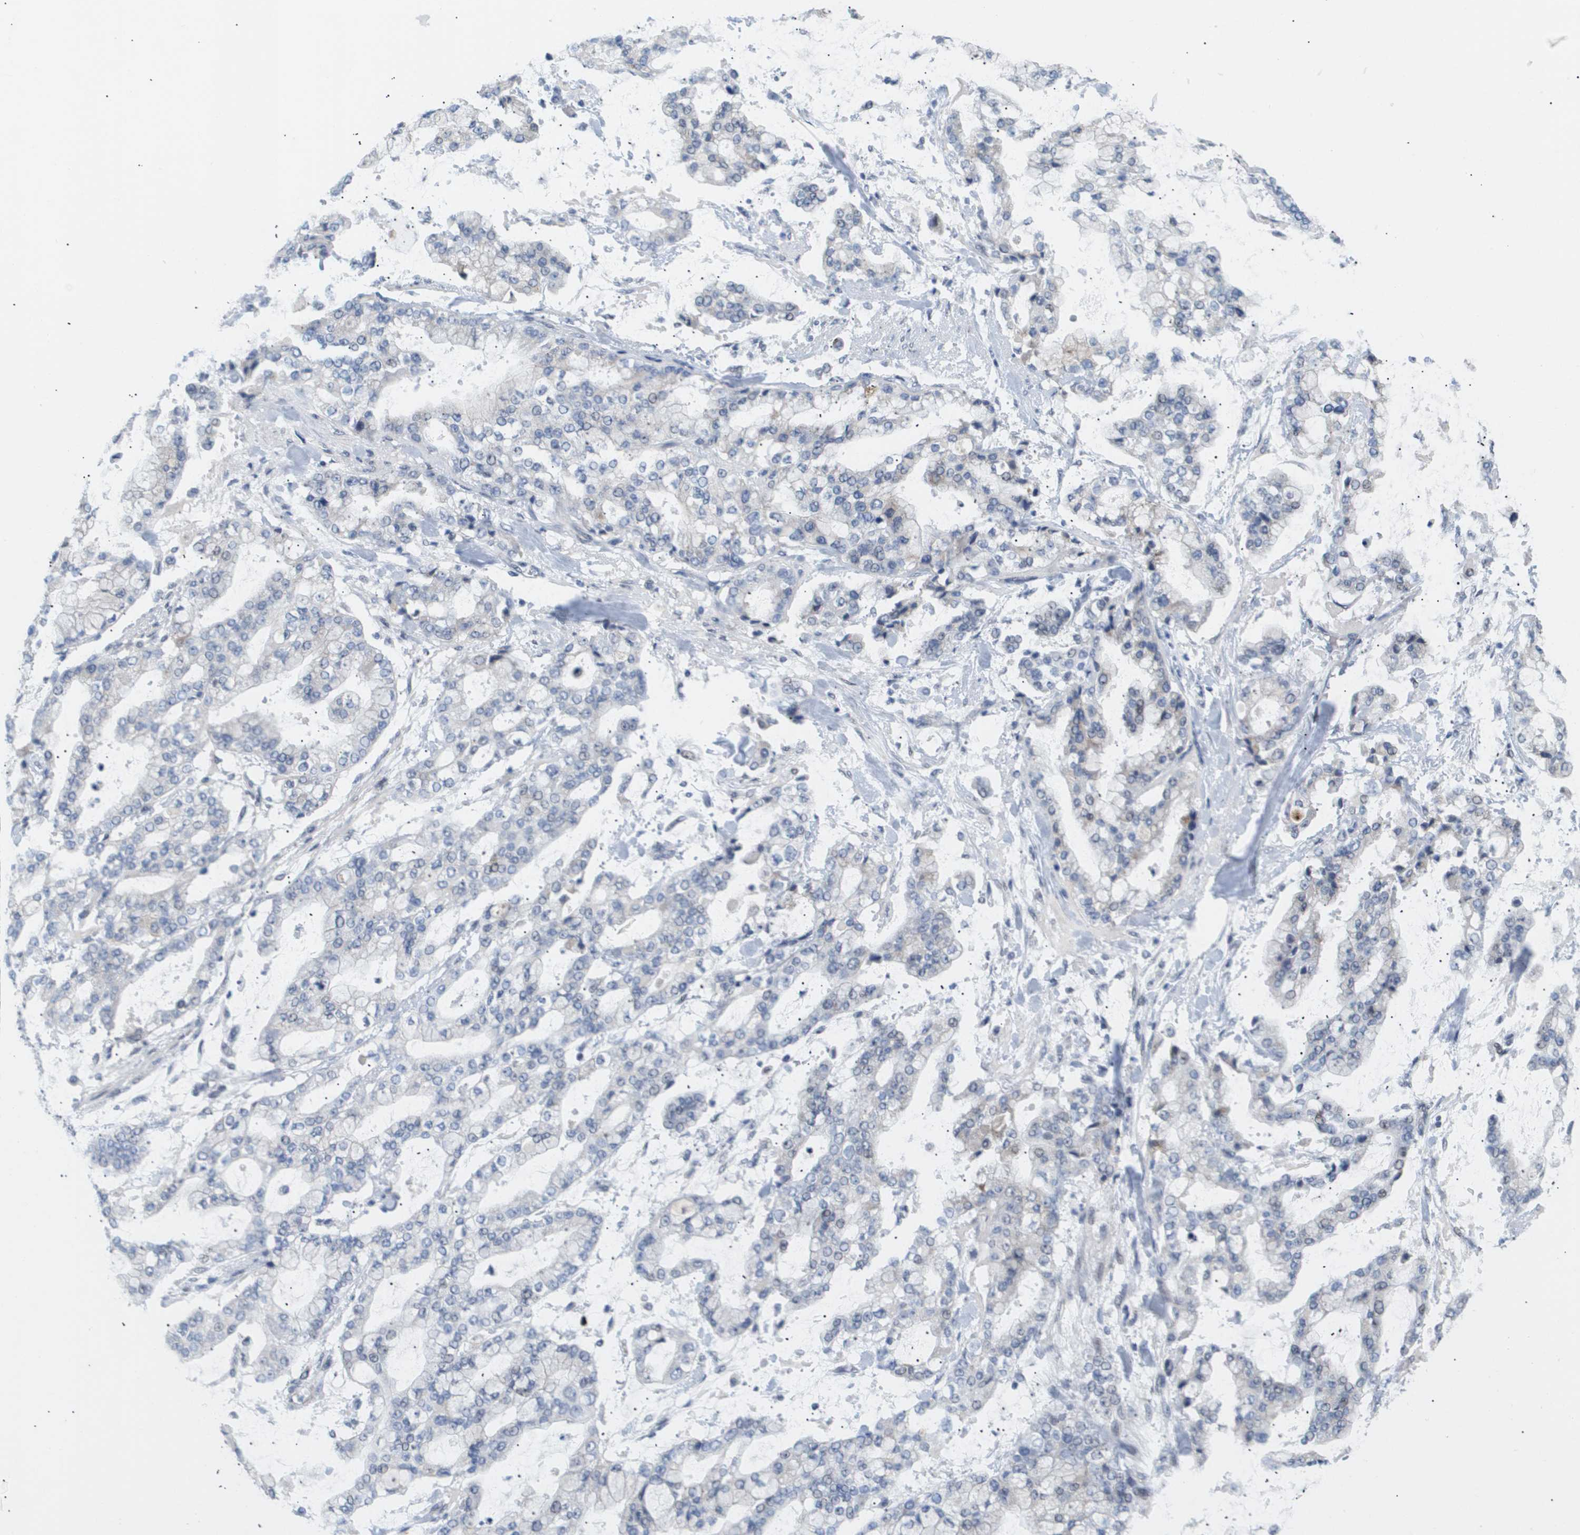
{"staining": {"intensity": "negative", "quantity": "none", "location": "none"}, "tissue": "stomach cancer", "cell_type": "Tumor cells", "image_type": "cancer", "snomed": [{"axis": "morphology", "description": "Normal tissue, NOS"}, {"axis": "morphology", "description": "Adenocarcinoma, NOS"}, {"axis": "topography", "description": "Stomach, upper"}, {"axis": "topography", "description": "Stomach"}], "caption": "Stomach cancer (adenocarcinoma) was stained to show a protein in brown. There is no significant positivity in tumor cells.", "gene": "PPARD", "patient": {"sex": "male", "age": 76}}